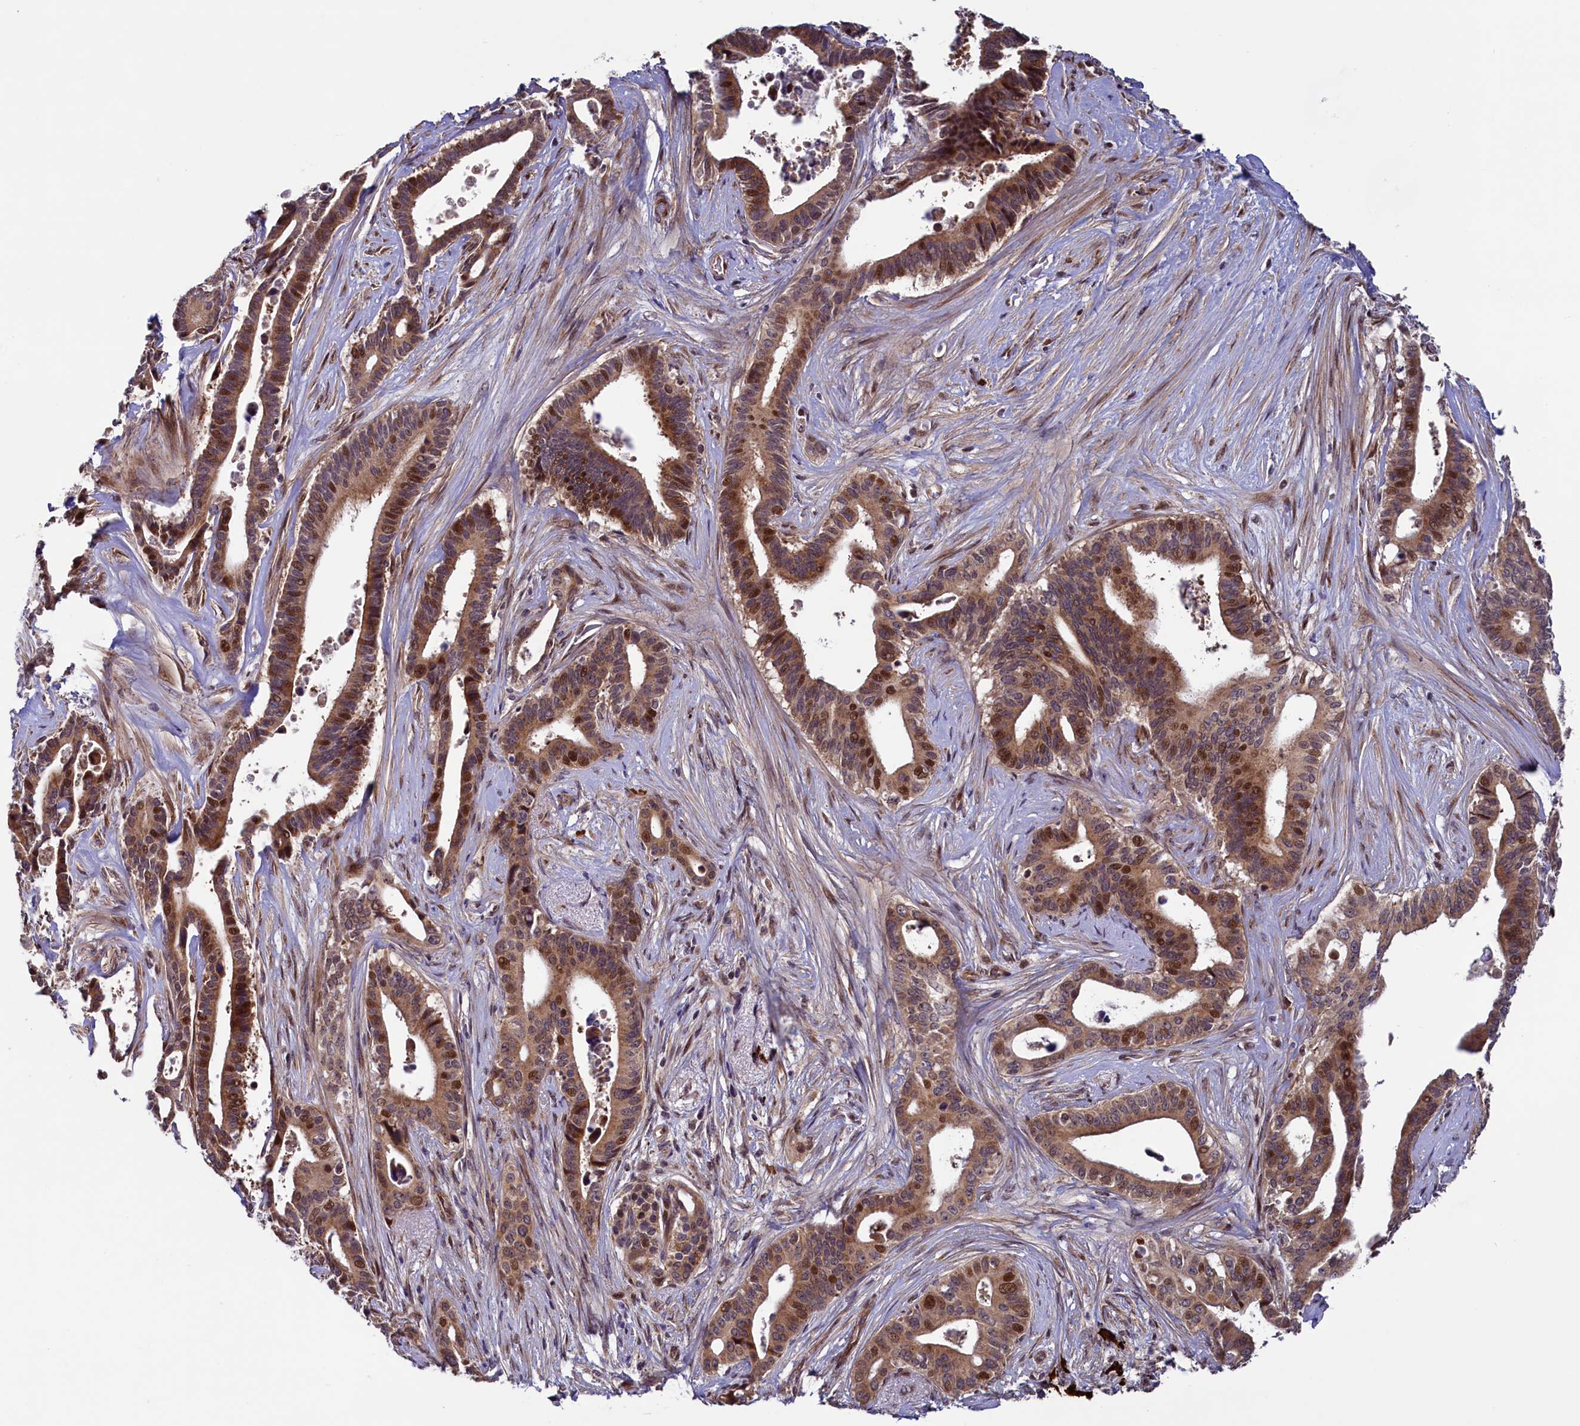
{"staining": {"intensity": "moderate", "quantity": ">75%", "location": "cytoplasmic/membranous,nuclear"}, "tissue": "pancreatic cancer", "cell_type": "Tumor cells", "image_type": "cancer", "snomed": [{"axis": "morphology", "description": "Adenocarcinoma, NOS"}, {"axis": "topography", "description": "Pancreas"}], "caption": "High-power microscopy captured an immunohistochemistry histopathology image of pancreatic cancer (adenocarcinoma), revealing moderate cytoplasmic/membranous and nuclear staining in about >75% of tumor cells.", "gene": "RBFA", "patient": {"sex": "female", "age": 77}}